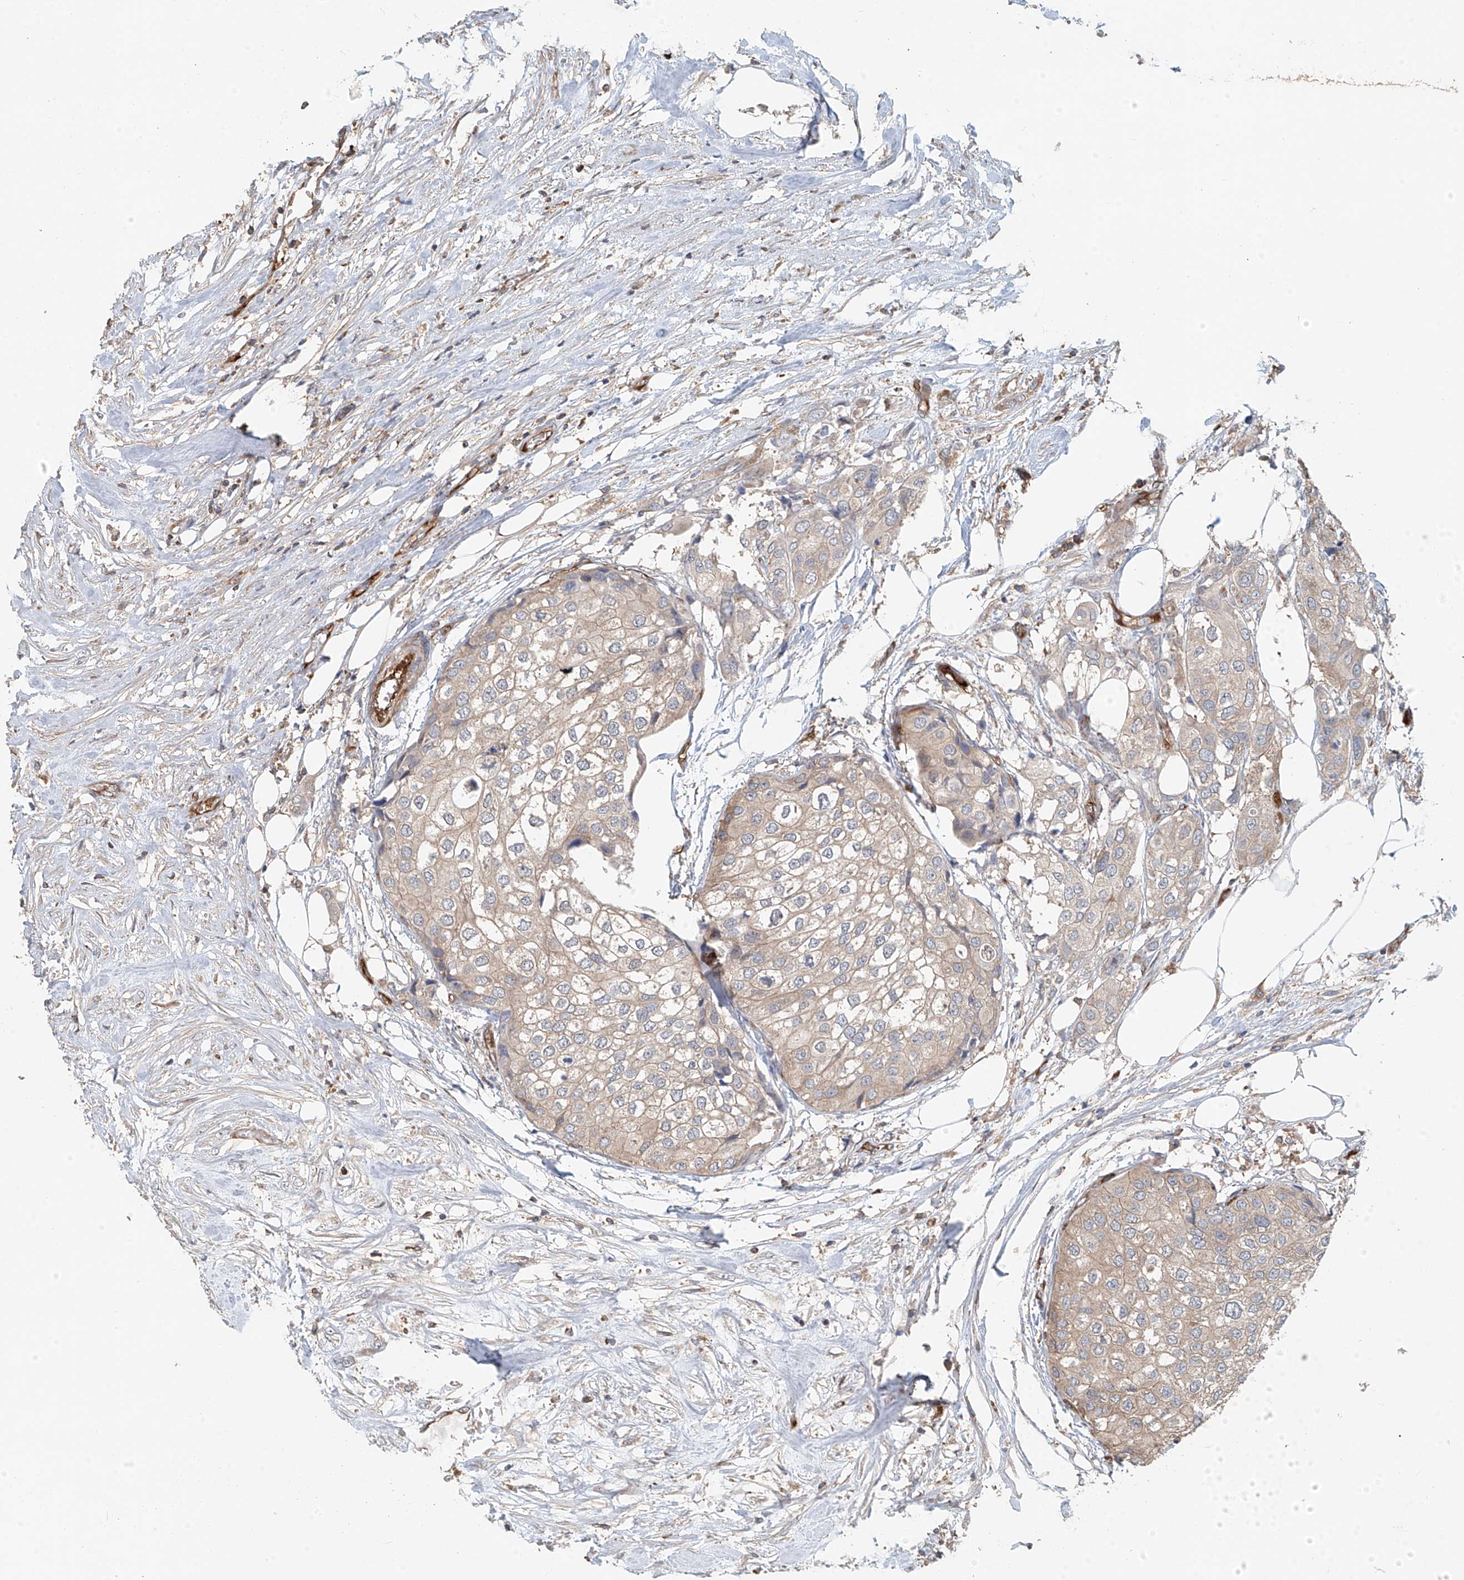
{"staining": {"intensity": "weak", "quantity": "25%-75%", "location": "cytoplasmic/membranous"}, "tissue": "urothelial cancer", "cell_type": "Tumor cells", "image_type": "cancer", "snomed": [{"axis": "morphology", "description": "Urothelial carcinoma, High grade"}, {"axis": "topography", "description": "Urinary bladder"}], "caption": "Immunohistochemical staining of human urothelial cancer exhibits weak cytoplasmic/membranous protein positivity in about 25%-75% of tumor cells.", "gene": "FRYL", "patient": {"sex": "male", "age": 64}}